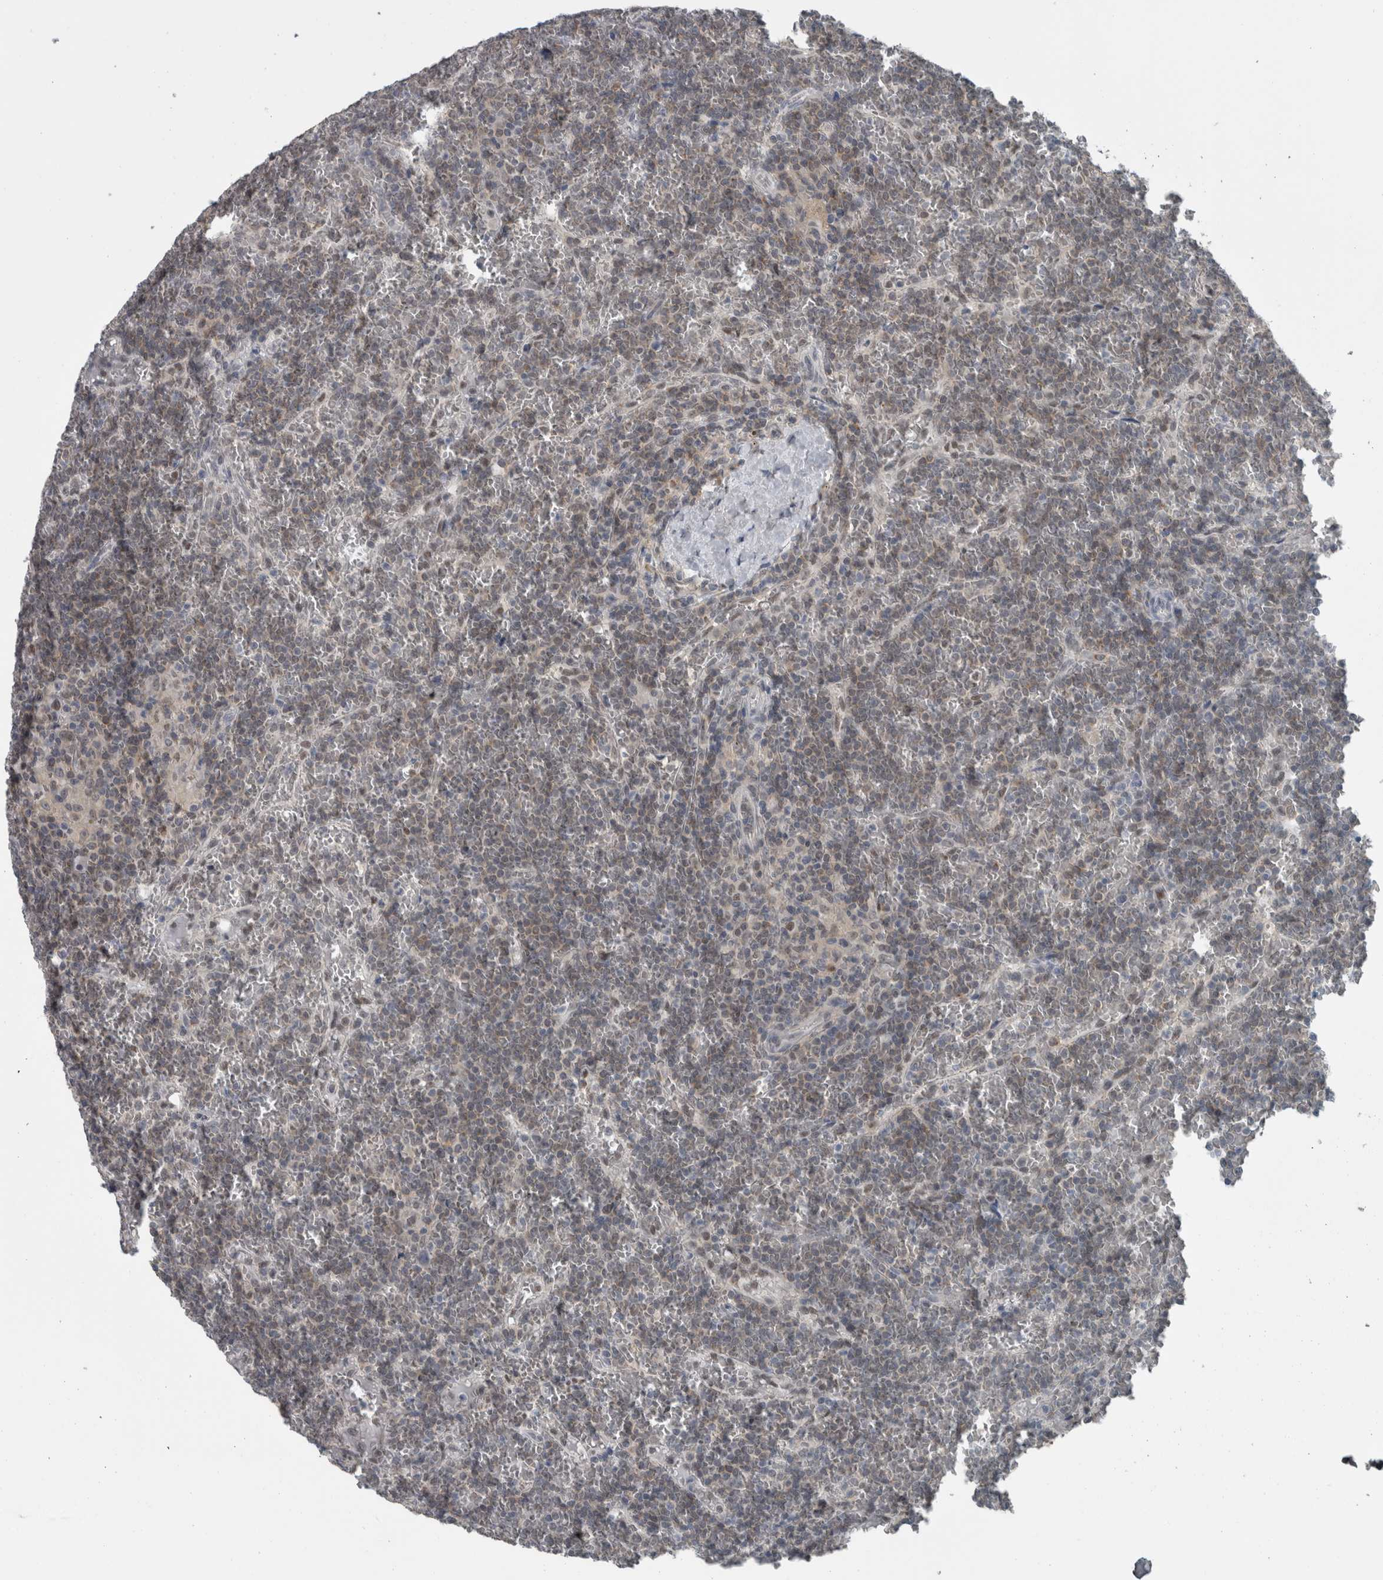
{"staining": {"intensity": "weak", "quantity": "25%-75%", "location": "cytoplasmic/membranous,nuclear"}, "tissue": "lymphoma", "cell_type": "Tumor cells", "image_type": "cancer", "snomed": [{"axis": "morphology", "description": "Malignant lymphoma, non-Hodgkin's type, Low grade"}, {"axis": "topography", "description": "Spleen"}], "caption": "This image shows IHC staining of human malignant lymphoma, non-Hodgkin's type (low-grade), with low weak cytoplasmic/membranous and nuclear expression in about 25%-75% of tumor cells.", "gene": "ZBTB21", "patient": {"sex": "female", "age": 19}}